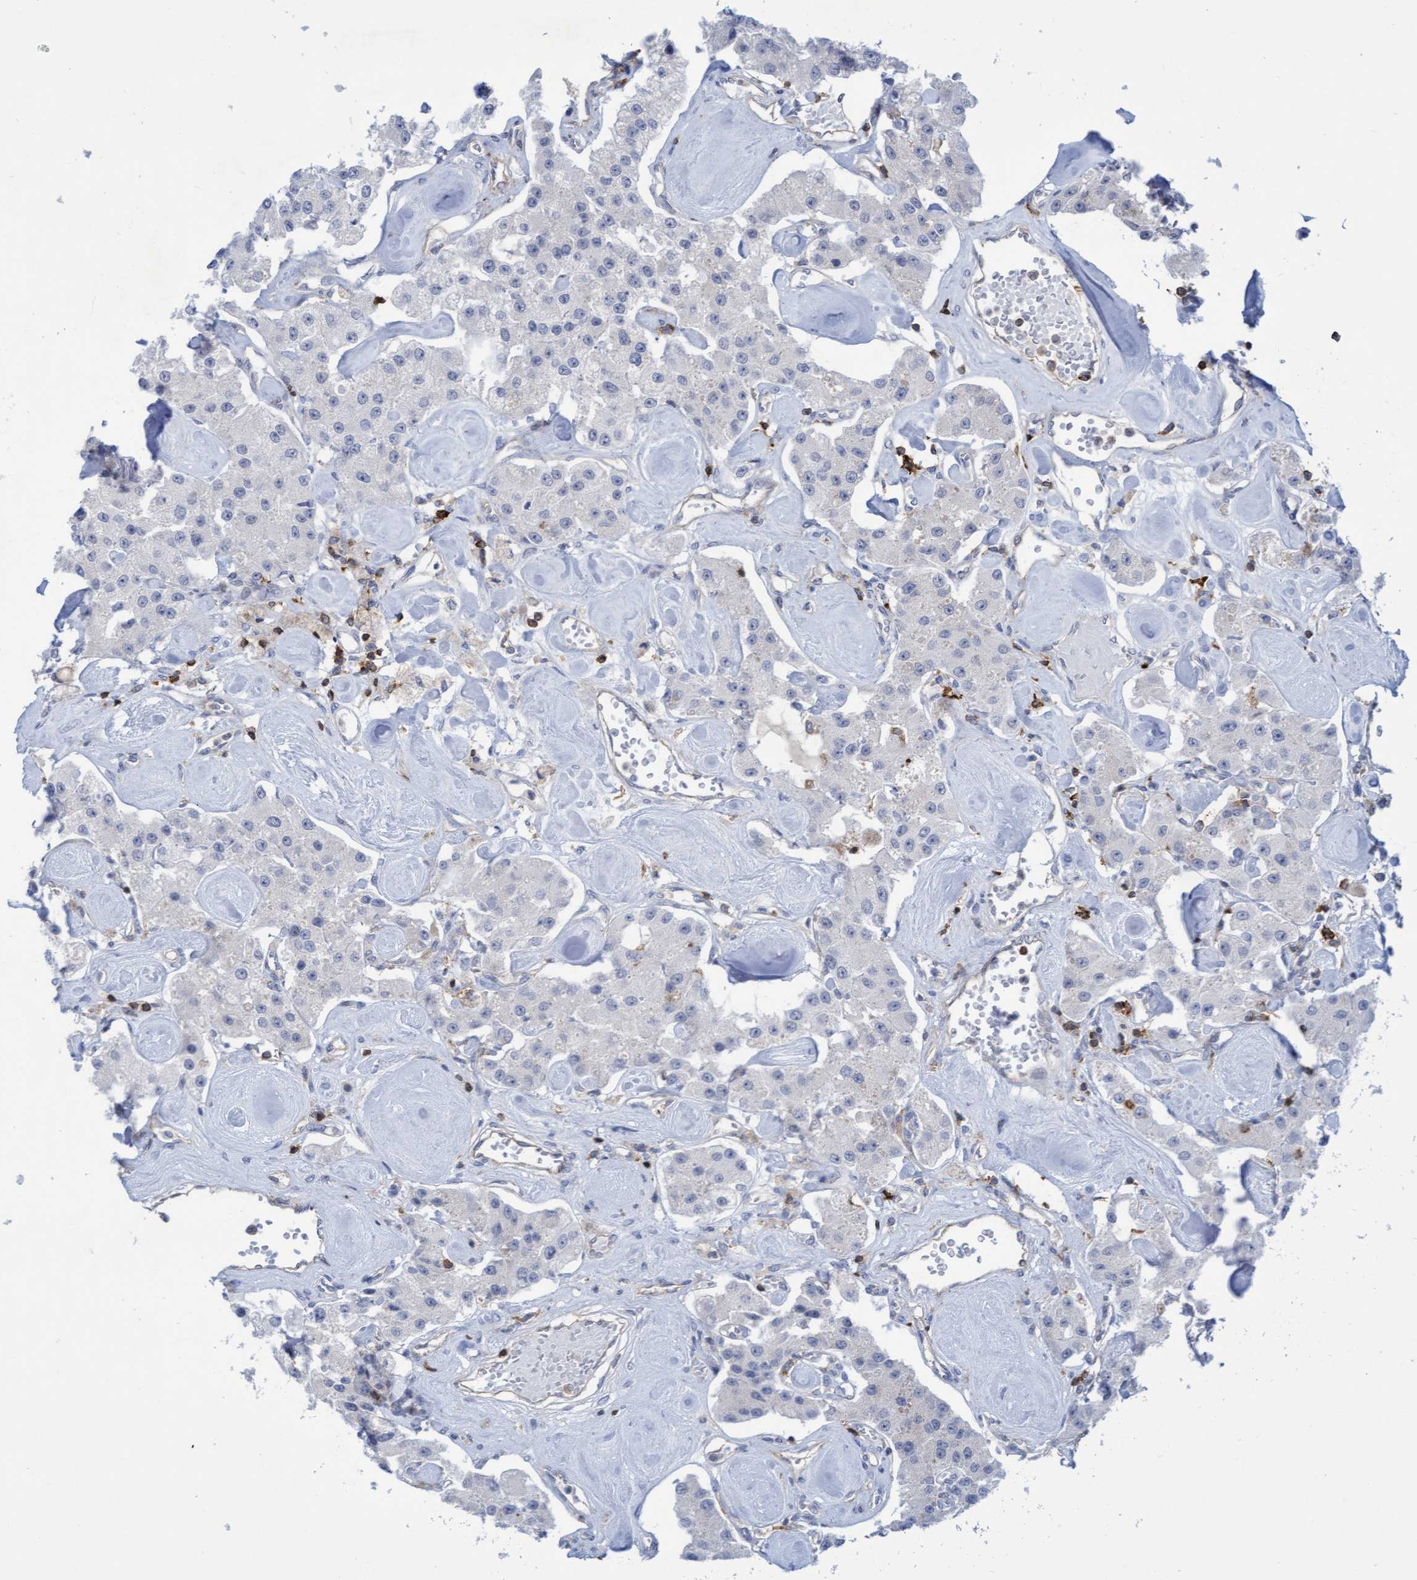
{"staining": {"intensity": "negative", "quantity": "none", "location": "none"}, "tissue": "carcinoid", "cell_type": "Tumor cells", "image_type": "cancer", "snomed": [{"axis": "morphology", "description": "Carcinoid, malignant, NOS"}, {"axis": "topography", "description": "Pancreas"}], "caption": "The immunohistochemistry (IHC) micrograph has no significant staining in tumor cells of carcinoid (malignant) tissue.", "gene": "FNBP1", "patient": {"sex": "male", "age": 41}}